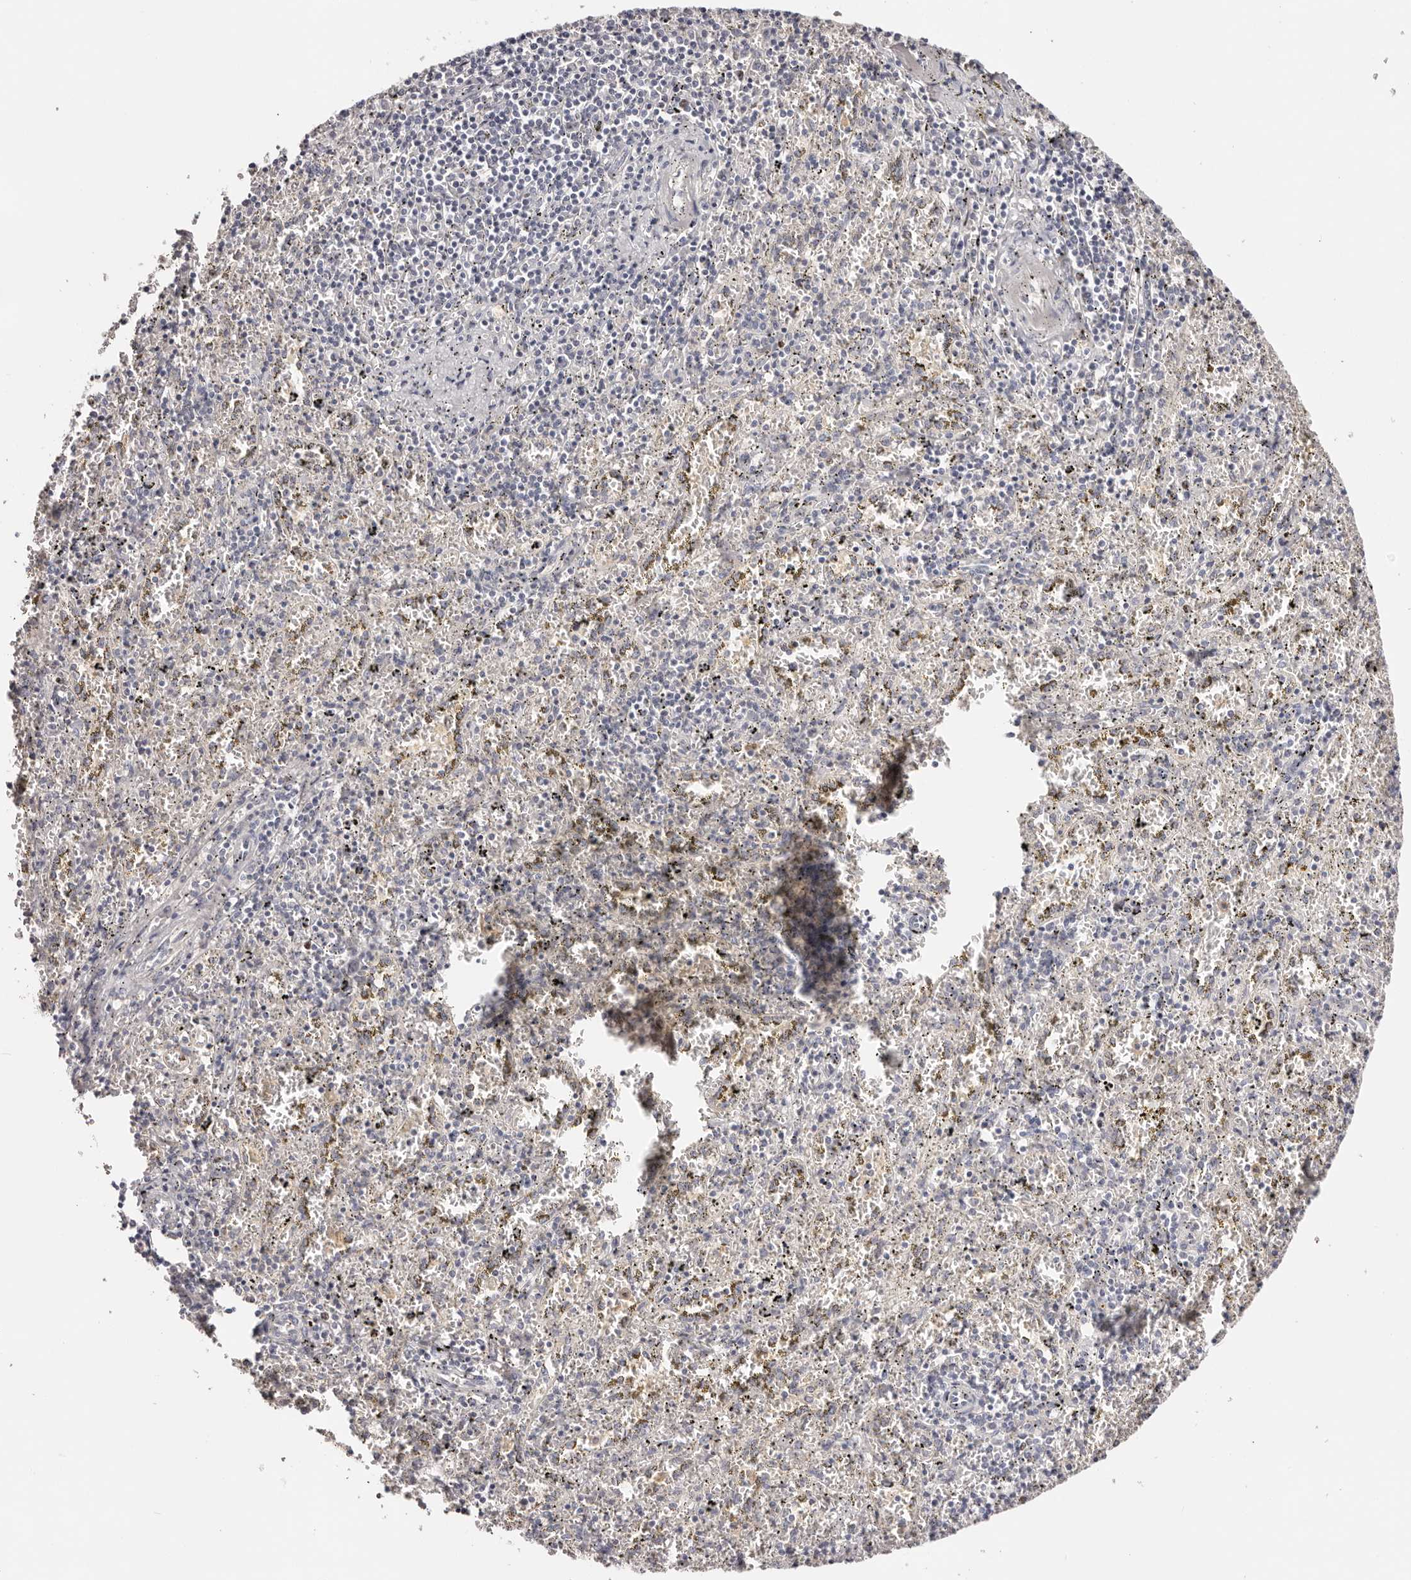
{"staining": {"intensity": "negative", "quantity": "none", "location": "none"}, "tissue": "spleen", "cell_type": "Cells in red pulp", "image_type": "normal", "snomed": [{"axis": "morphology", "description": "Normal tissue, NOS"}, {"axis": "topography", "description": "Spleen"}], "caption": "The micrograph demonstrates no staining of cells in red pulp in benign spleen.", "gene": "CCDC190", "patient": {"sex": "male", "age": 11}}